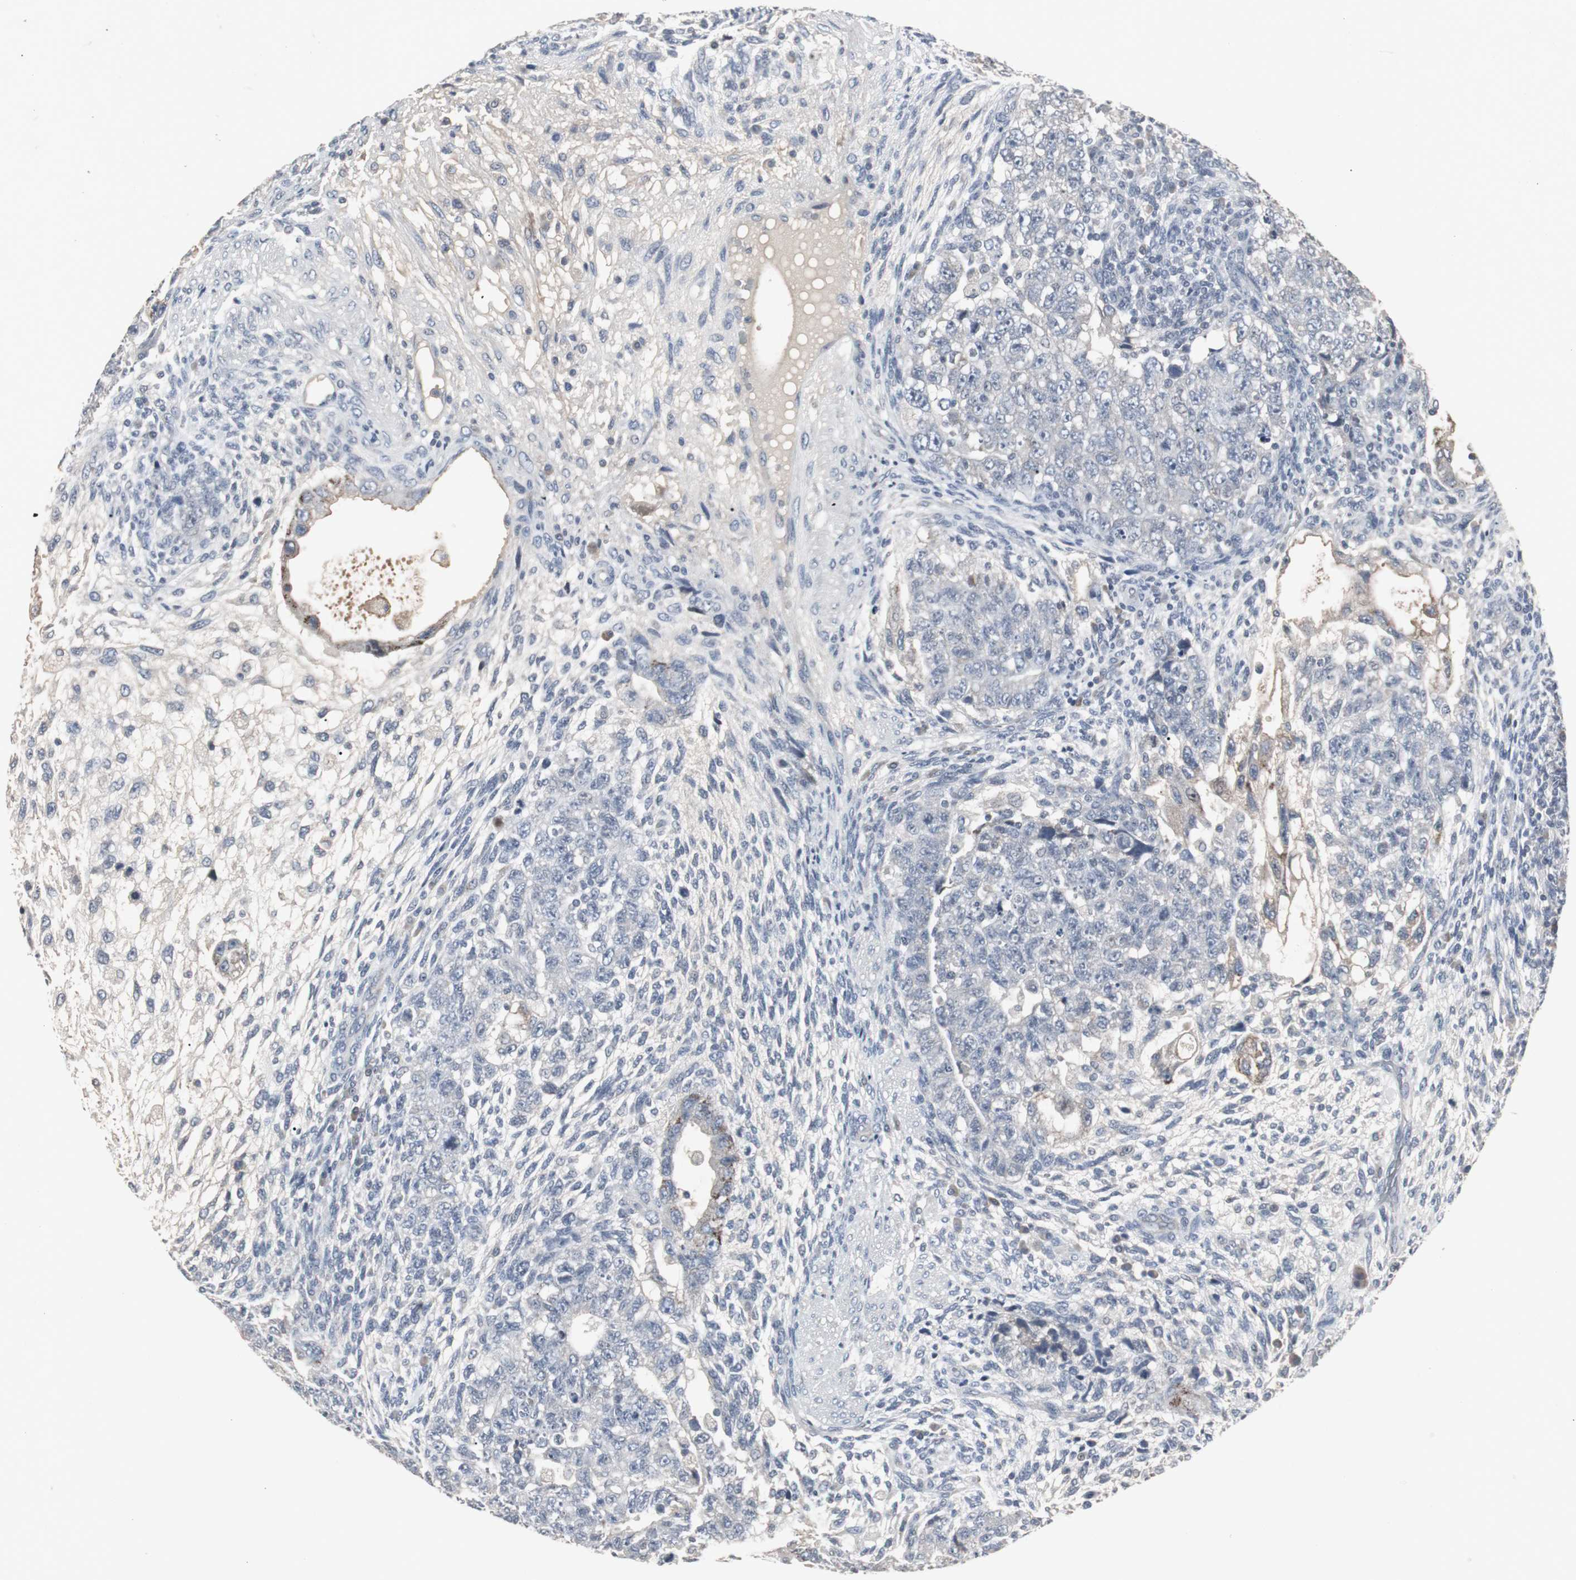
{"staining": {"intensity": "negative", "quantity": "none", "location": "none"}, "tissue": "testis cancer", "cell_type": "Tumor cells", "image_type": "cancer", "snomed": [{"axis": "morphology", "description": "Normal tissue, NOS"}, {"axis": "morphology", "description": "Carcinoma, Embryonal, NOS"}, {"axis": "topography", "description": "Testis"}], "caption": "There is no significant staining in tumor cells of embryonal carcinoma (testis).", "gene": "ACAA1", "patient": {"sex": "male", "age": 36}}